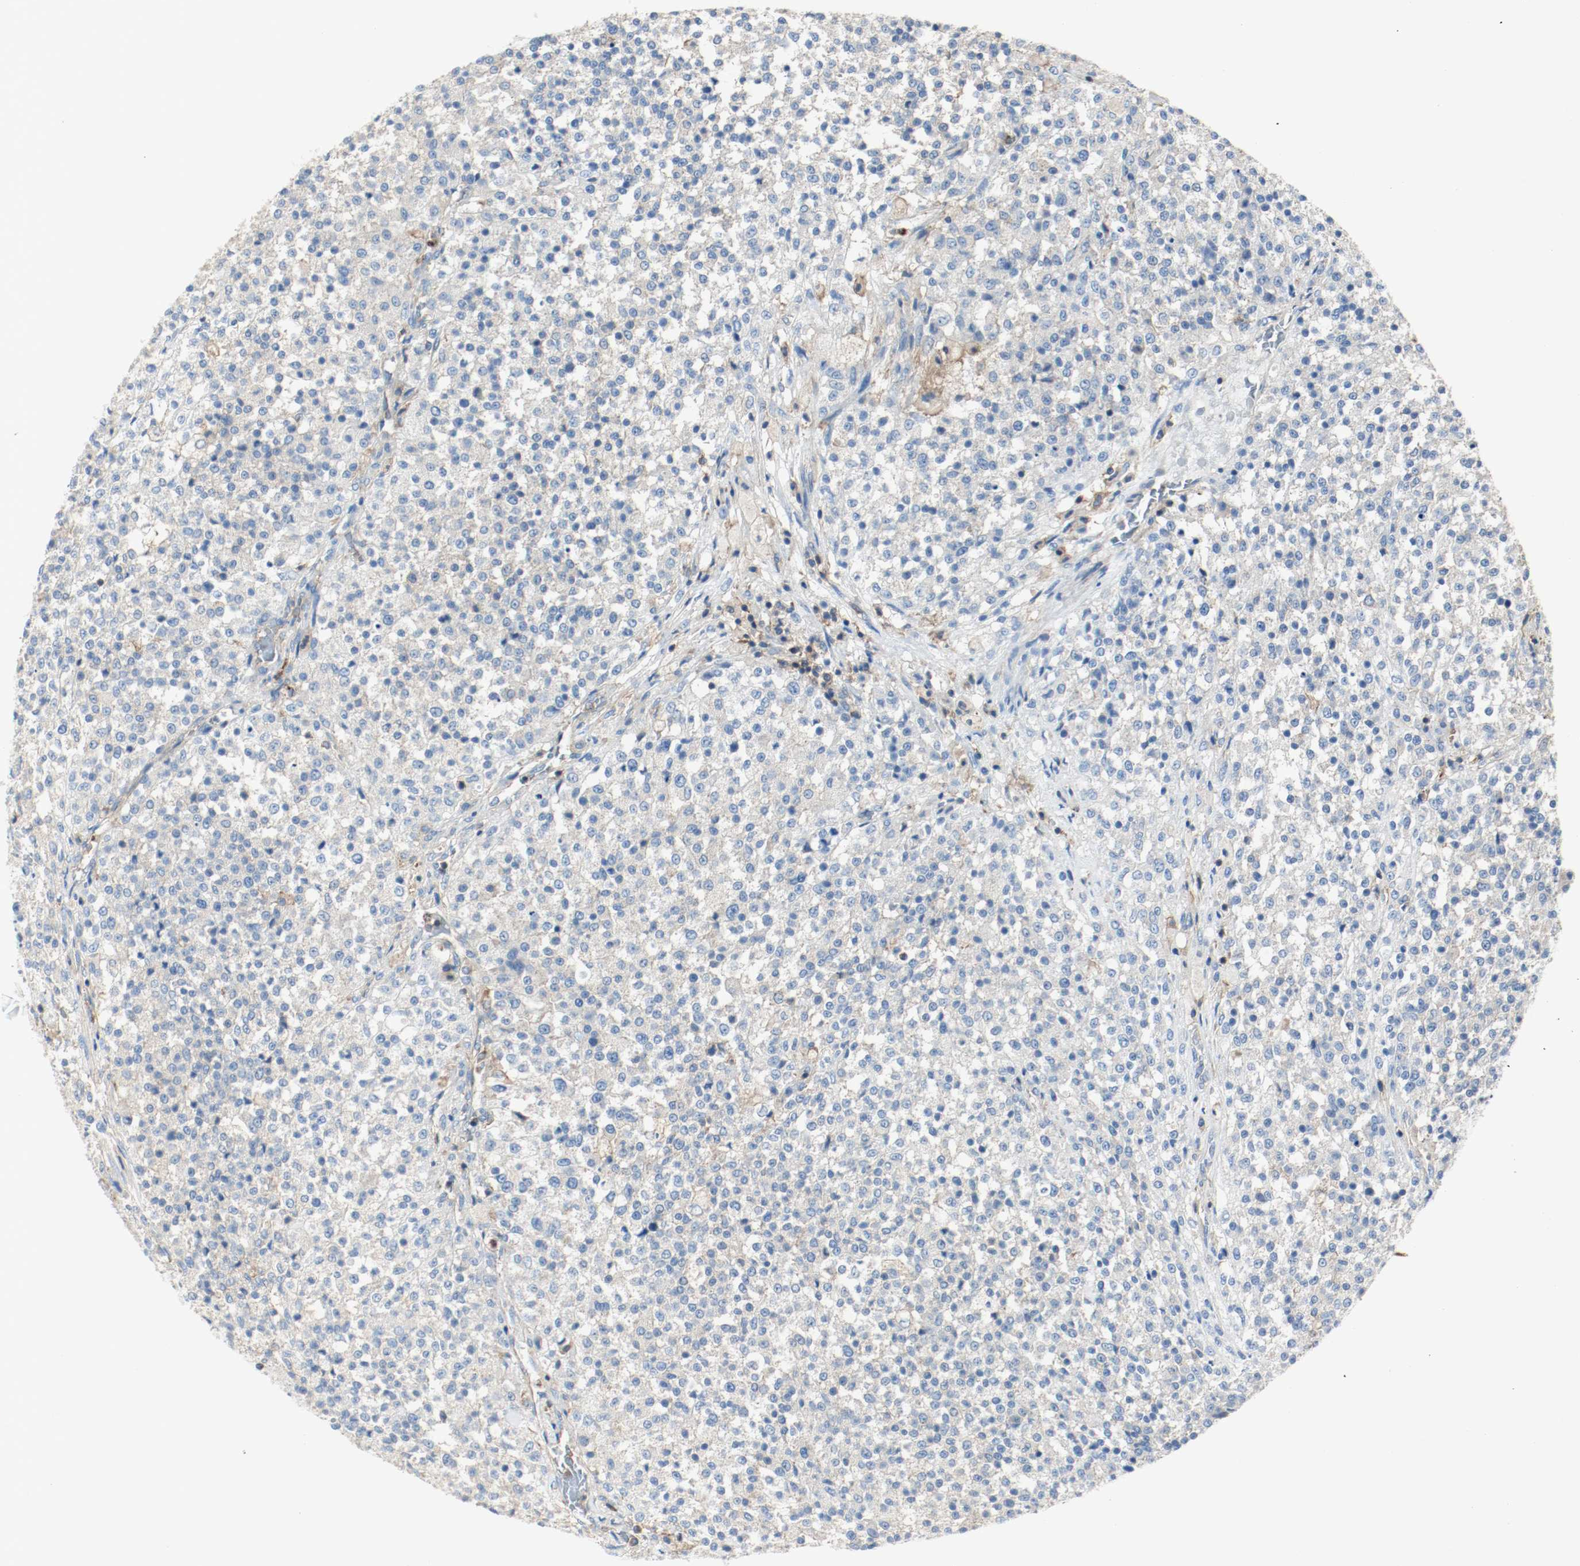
{"staining": {"intensity": "weak", "quantity": "25%-75%", "location": "cytoplasmic/membranous"}, "tissue": "testis cancer", "cell_type": "Tumor cells", "image_type": "cancer", "snomed": [{"axis": "morphology", "description": "Seminoma, NOS"}, {"axis": "topography", "description": "Testis"}], "caption": "Protein expression analysis of human testis seminoma reveals weak cytoplasmic/membranous positivity in about 25%-75% of tumor cells.", "gene": "ARPC1B", "patient": {"sex": "male", "age": 59}}